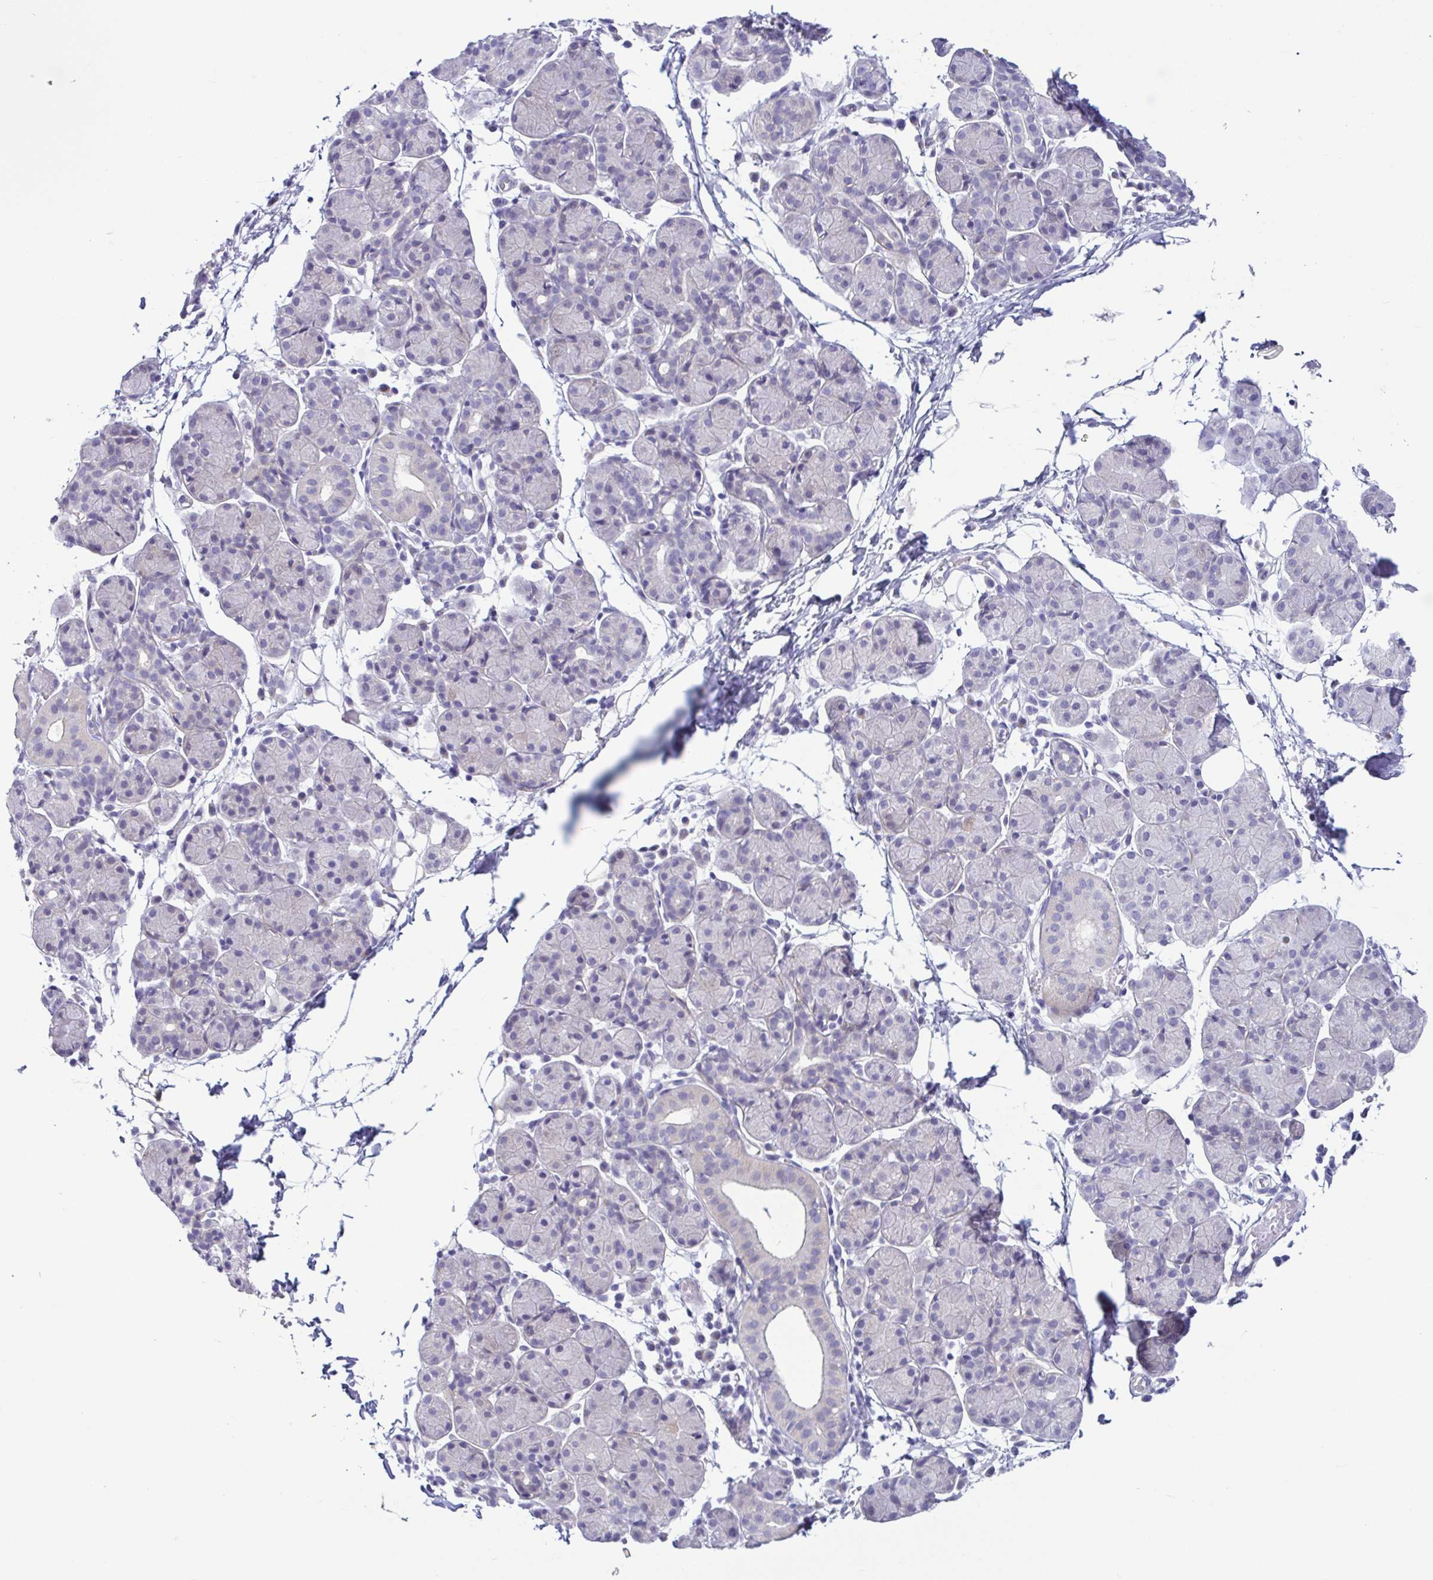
{"staining": {"intensity": "negative", "quantity": "none", "location": "none"}, "tissue": "salivary gland", "cell_type": "Glandular cells", "image_type": "normal", "snomed": [{"axis": "morphology", "description": "Normal tissue, NOS"}, {"axis": "morphology", "description": "Inflammation, NOS"}, {"axis": "topography", "description": "Lymph node"}, {"axis": "topography", "description": "Salivary gland"}], "caption": "The image displays no staining of glandular cells in normal salivary gland. Brightfield microscopy of immunohistochemistry stained with DAB (brown) and hematoxylin (blue), captured at high magnification.", "gene": "TERT", "patient": {"sex": "male", "age": 3}}